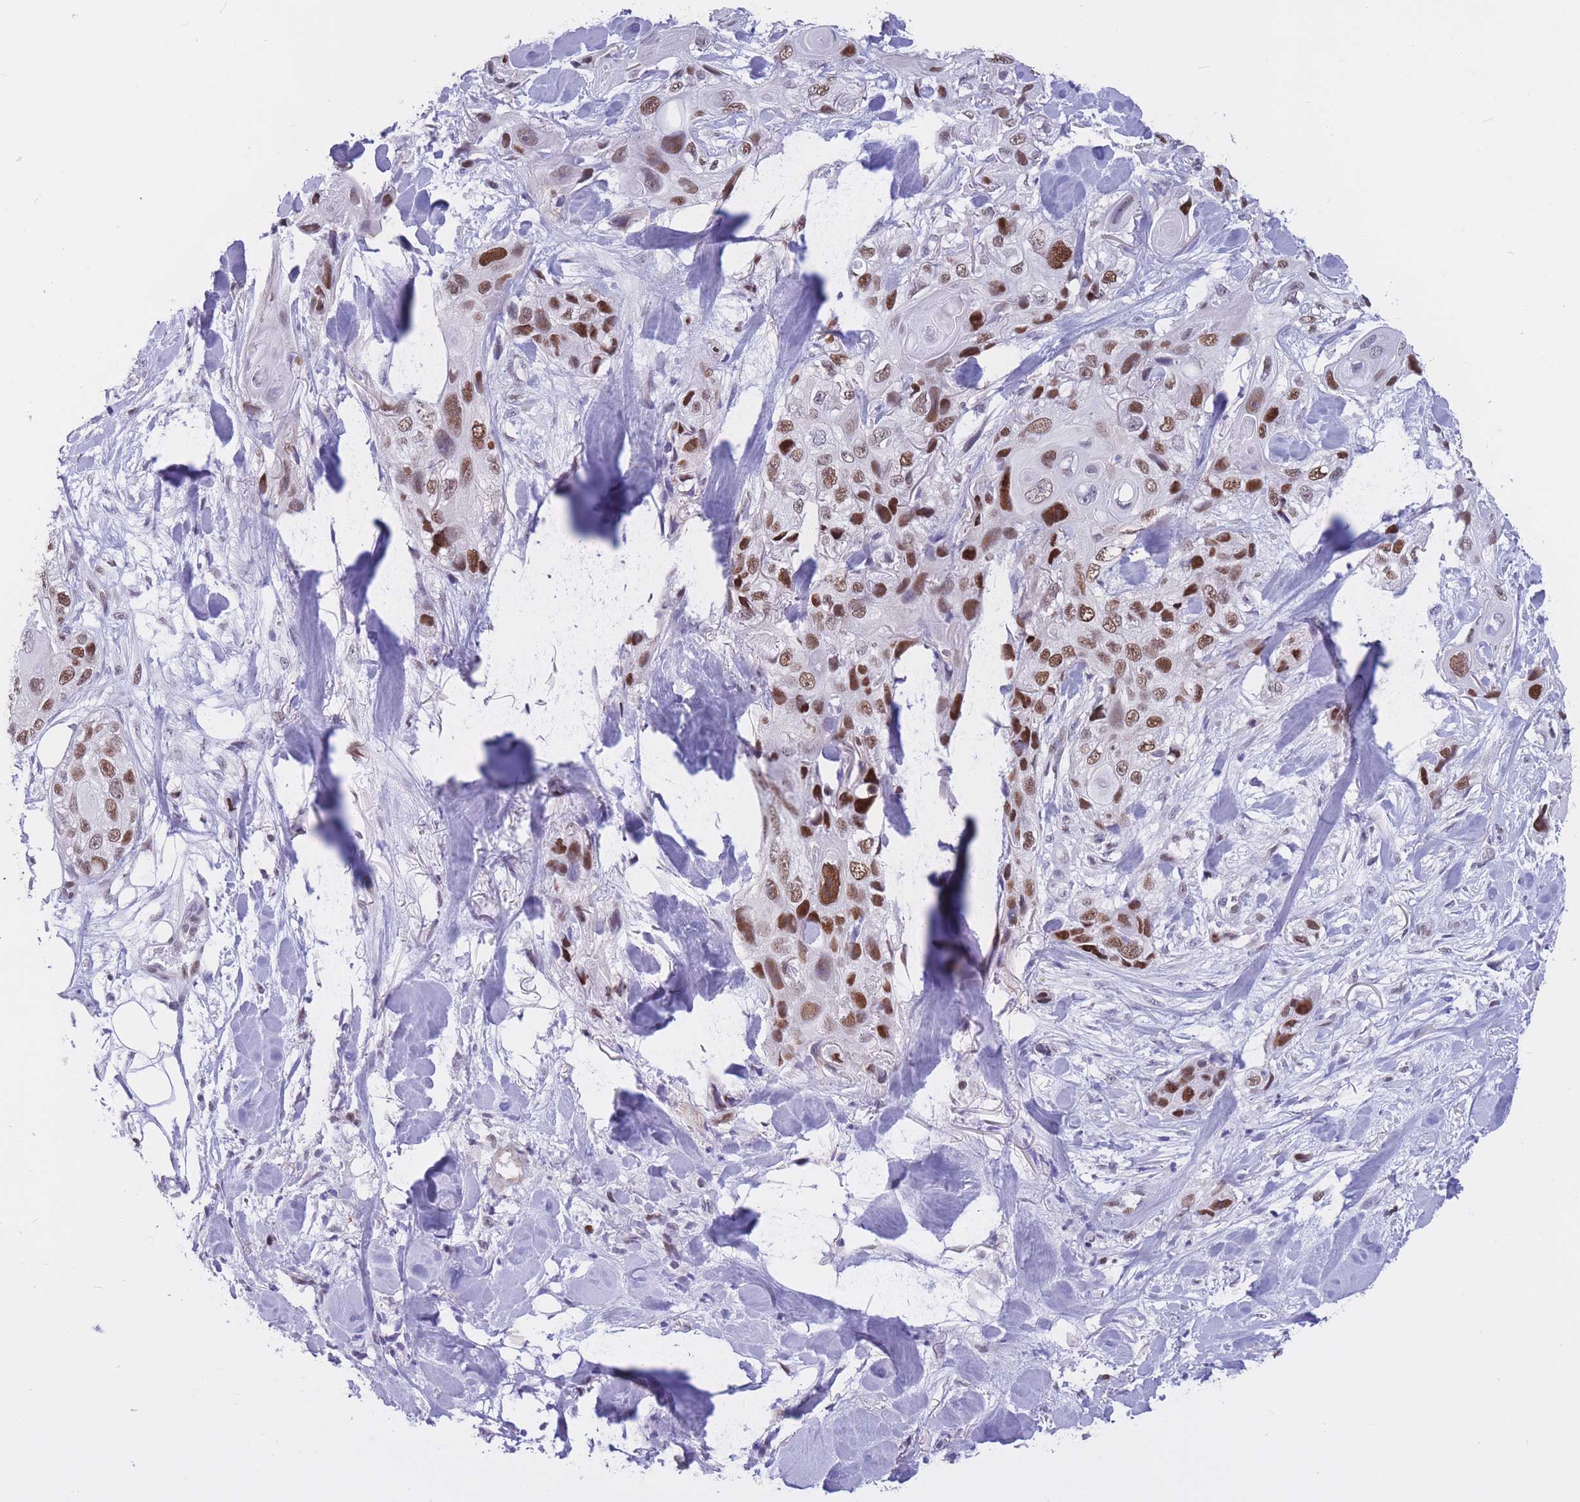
{"staining": {"intensity": "strong", "quantity": ">75%", "location": "nuclear"}, "tissue": "skin cancer", "cell_type": "Tumor cells", "image_type": "cancer", "snomed": [{"axis": "morphology", "description": "Normal tissue, NOS"}, {"axis": "morphology", "description": "Squamous cell carcinoma, NOS"}, {"axis": "topography", "description": "Skin"}], "caption": "The immunohistochemical stain shows strong nuclear expression in tumor cells of skin squamous cell carcinoma tissue.", "gene": "NASP", "patient": {"sex": "male", "age": 72}}